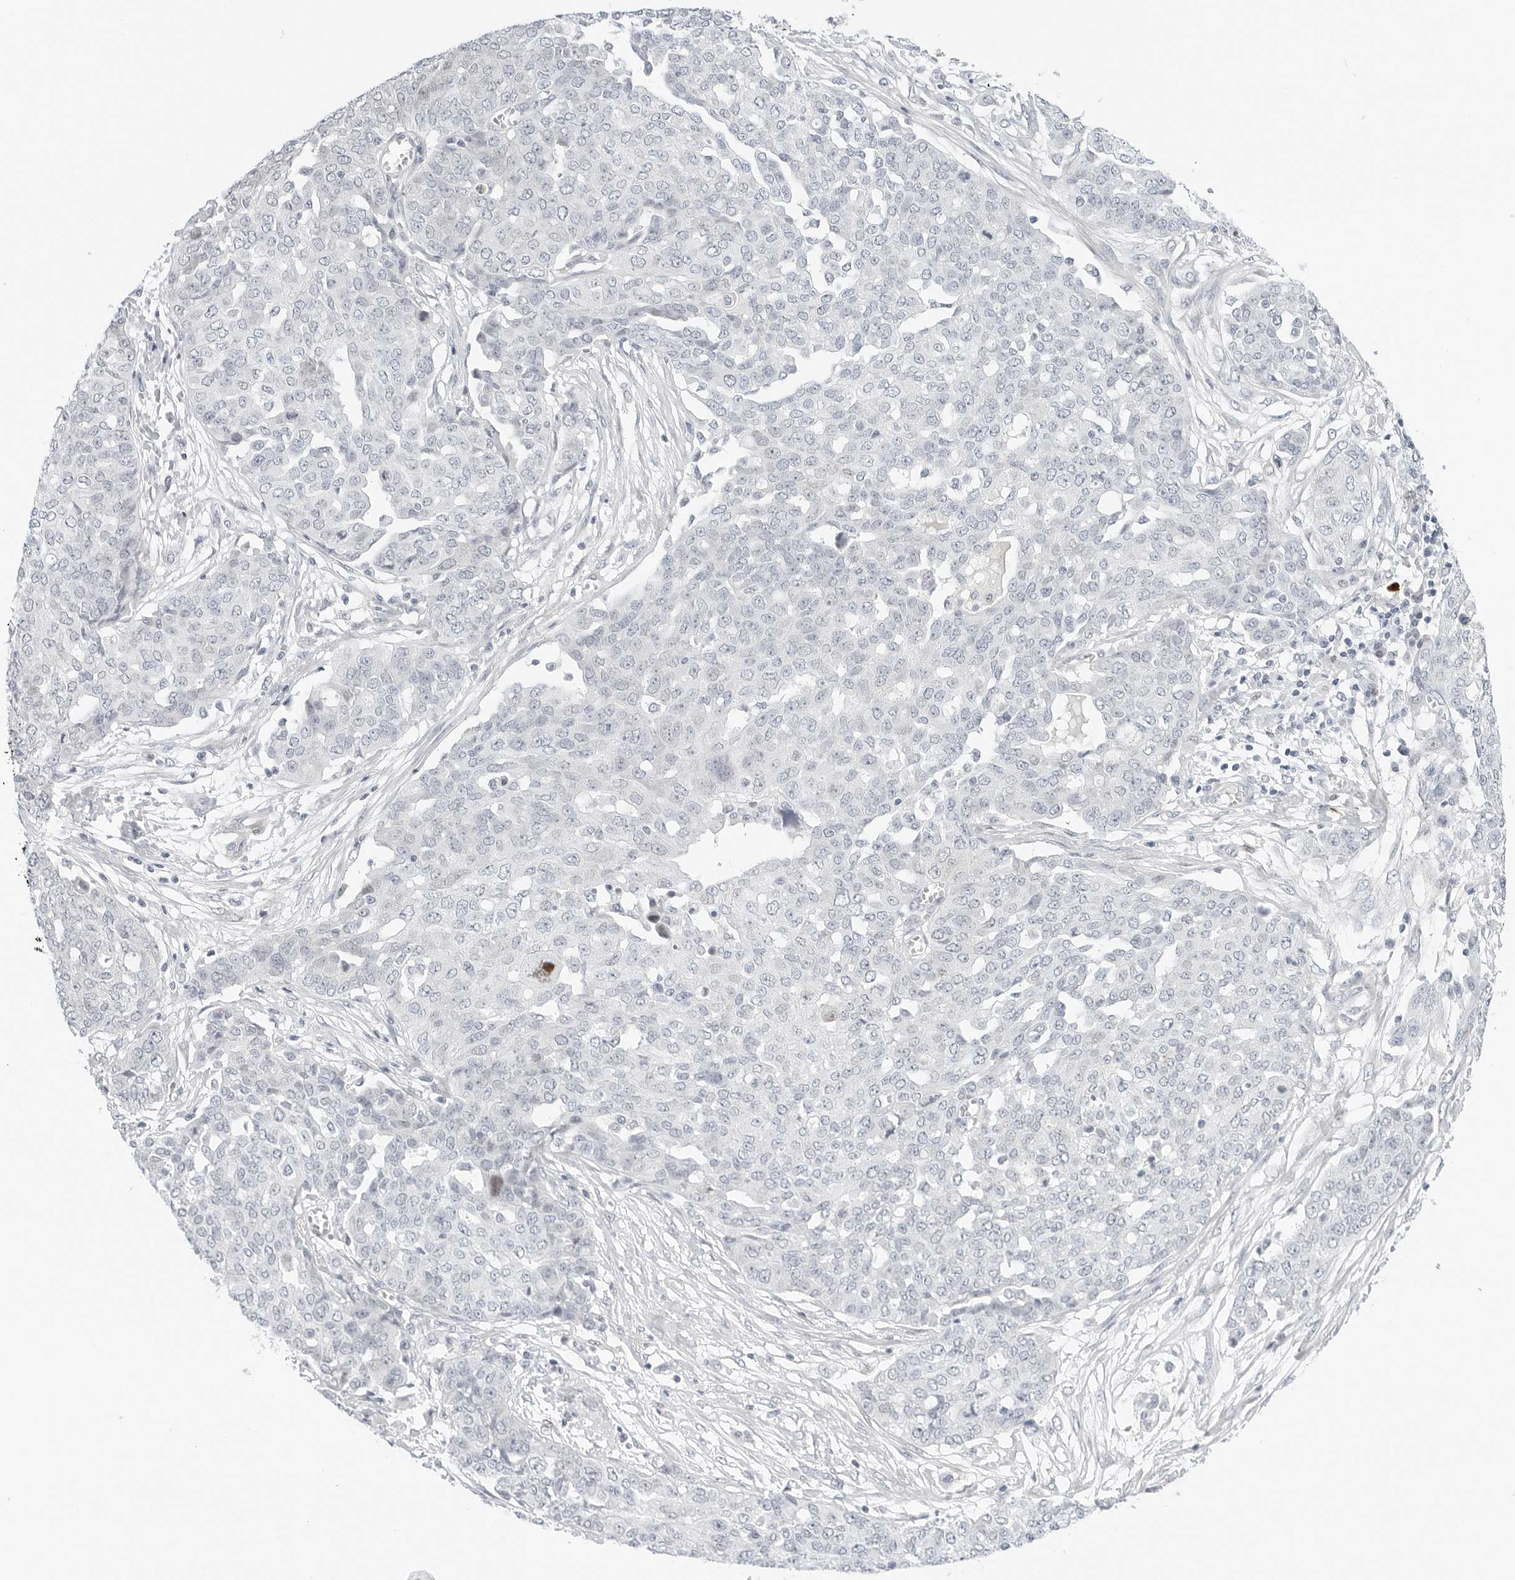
{"staining": {"intensity": "negative", "quantity": "none", "location": "none"}, "tissue": "ovarian cancer", "cell_type": "Tumor cells", "image_type": "cancer", "snomed": [{"axis": "morphology", "description": "Cystadenocarcinoma, serous, NOS"}, {"axis": "topography", "description": "Soft tissue"}, {"axis": "topography", "description": "Ovary"}], "caption": "There is no significant staining in tumor cells of ovarian cancer.", "gene": "SPIDR", "patient": {"sex": "female", "age": 57}}